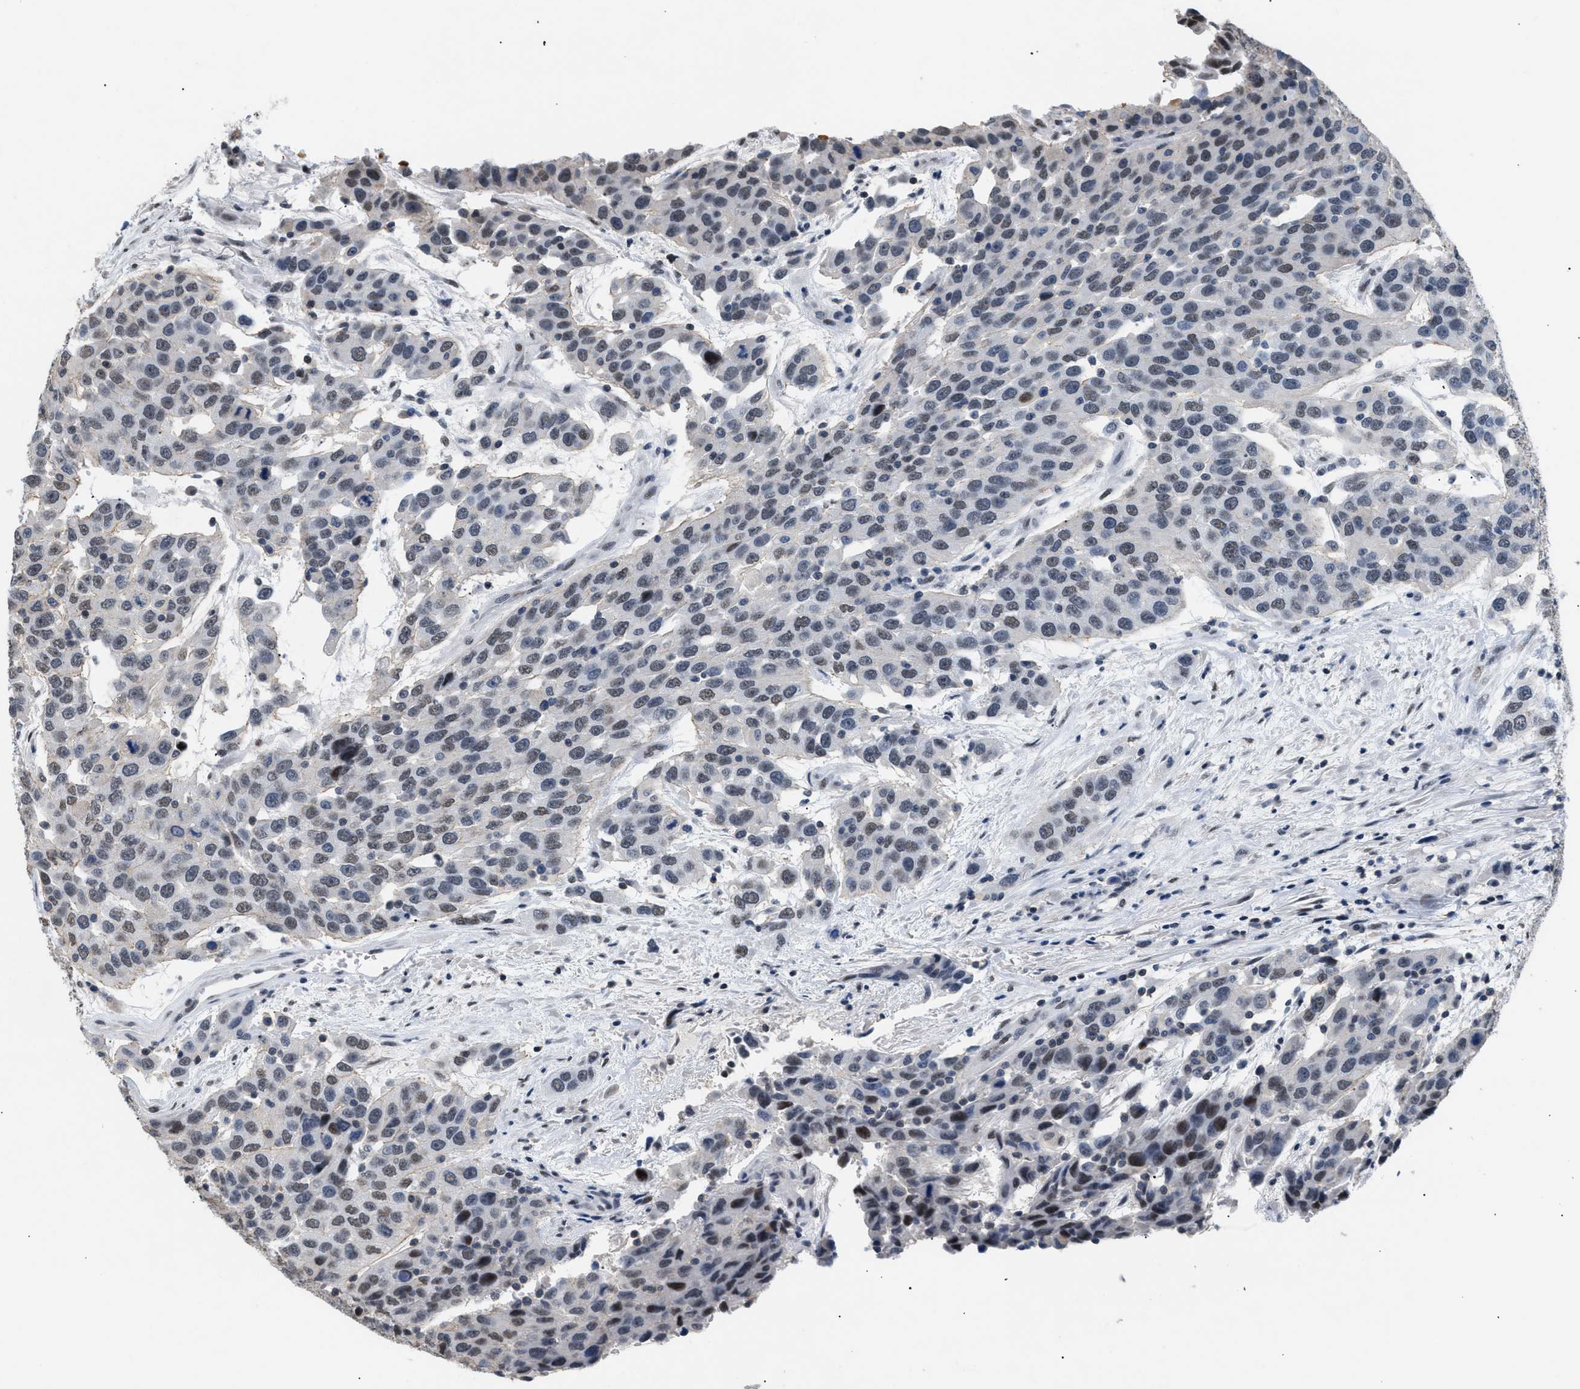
{"staining": {"intensity": "strong", "quantity": "<25%", "location": "nuclear"}, "tissue": "urothelial cancer", "cell_type": "Tumor cells", "image_type": "cancer", "snomed": [{"axis": "morphology", "description": "Urothelial carcinoma, High grade"}, {"axis": "topography", "description": "Urinary bladder"}], "caption": "A brown stain labels strong nuclear positivity of a protein in human urothelial carcinoma (high-grade) tumor cells.", "gene": "KCNC3", "patient": {"sex": "female", "age": 80}}